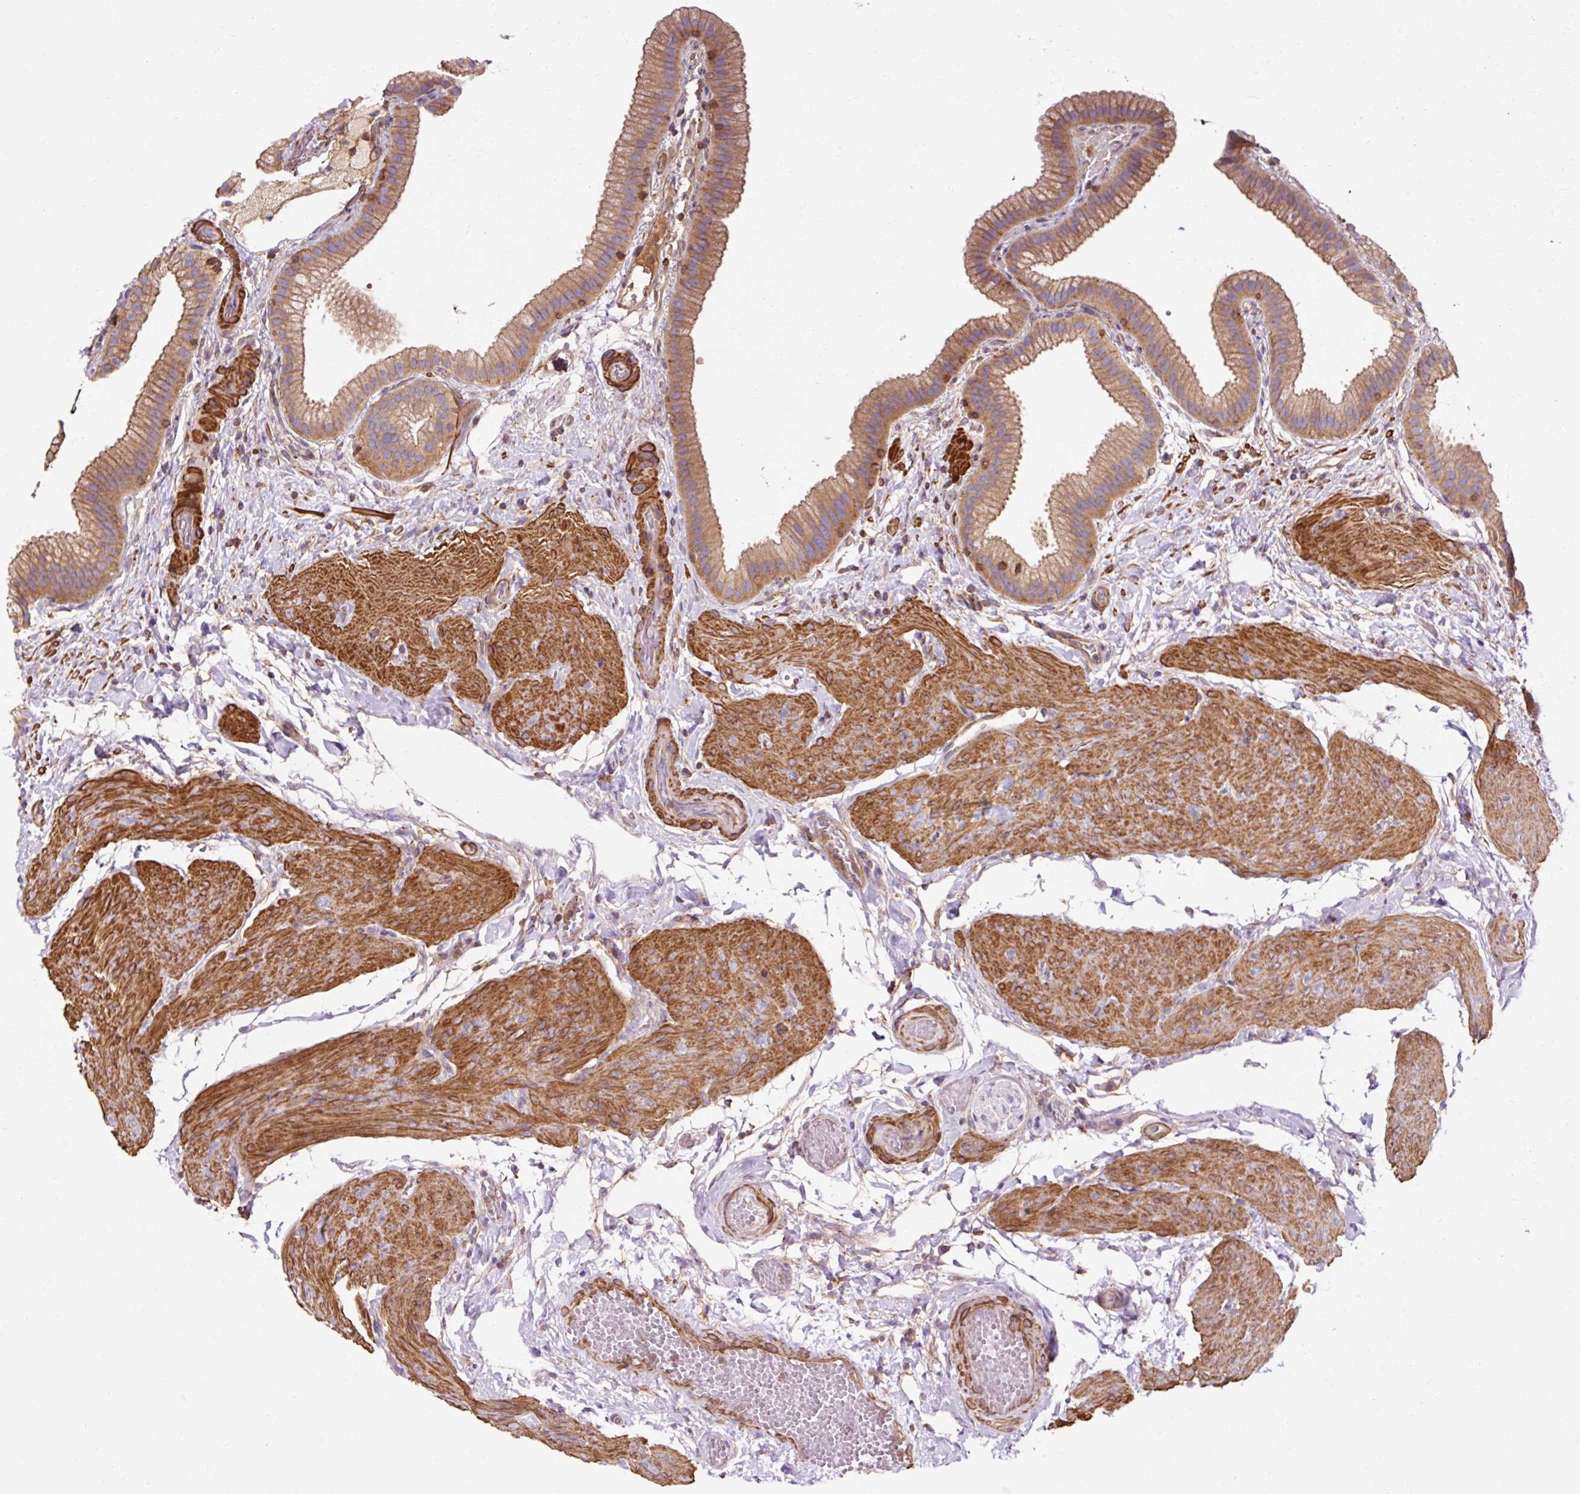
{"staining": {"intensity": "moderate", "quantity": ">75%", "location": "cytoplasmic/membranous"}, "tissue": "gallbladder", "cell_type": "Glandular cells", "image_type": "normal", "snomed": [{"axis": "morphology", "description": "Normal tissue, NOS"}, {"axis": "topography", "description": "Gallbladder"}], "caption": "A brown stain highlights moderate cytoplasmic/membranous expression of a protein in glandular cells of unremarkable gallbladder. Immunohistochemistry (ihc) stains the protein of interest in brown and the nuclei are stained blue.", "gene": "TBC1D2B", "patient": {"sex": "female", "age": 63}}